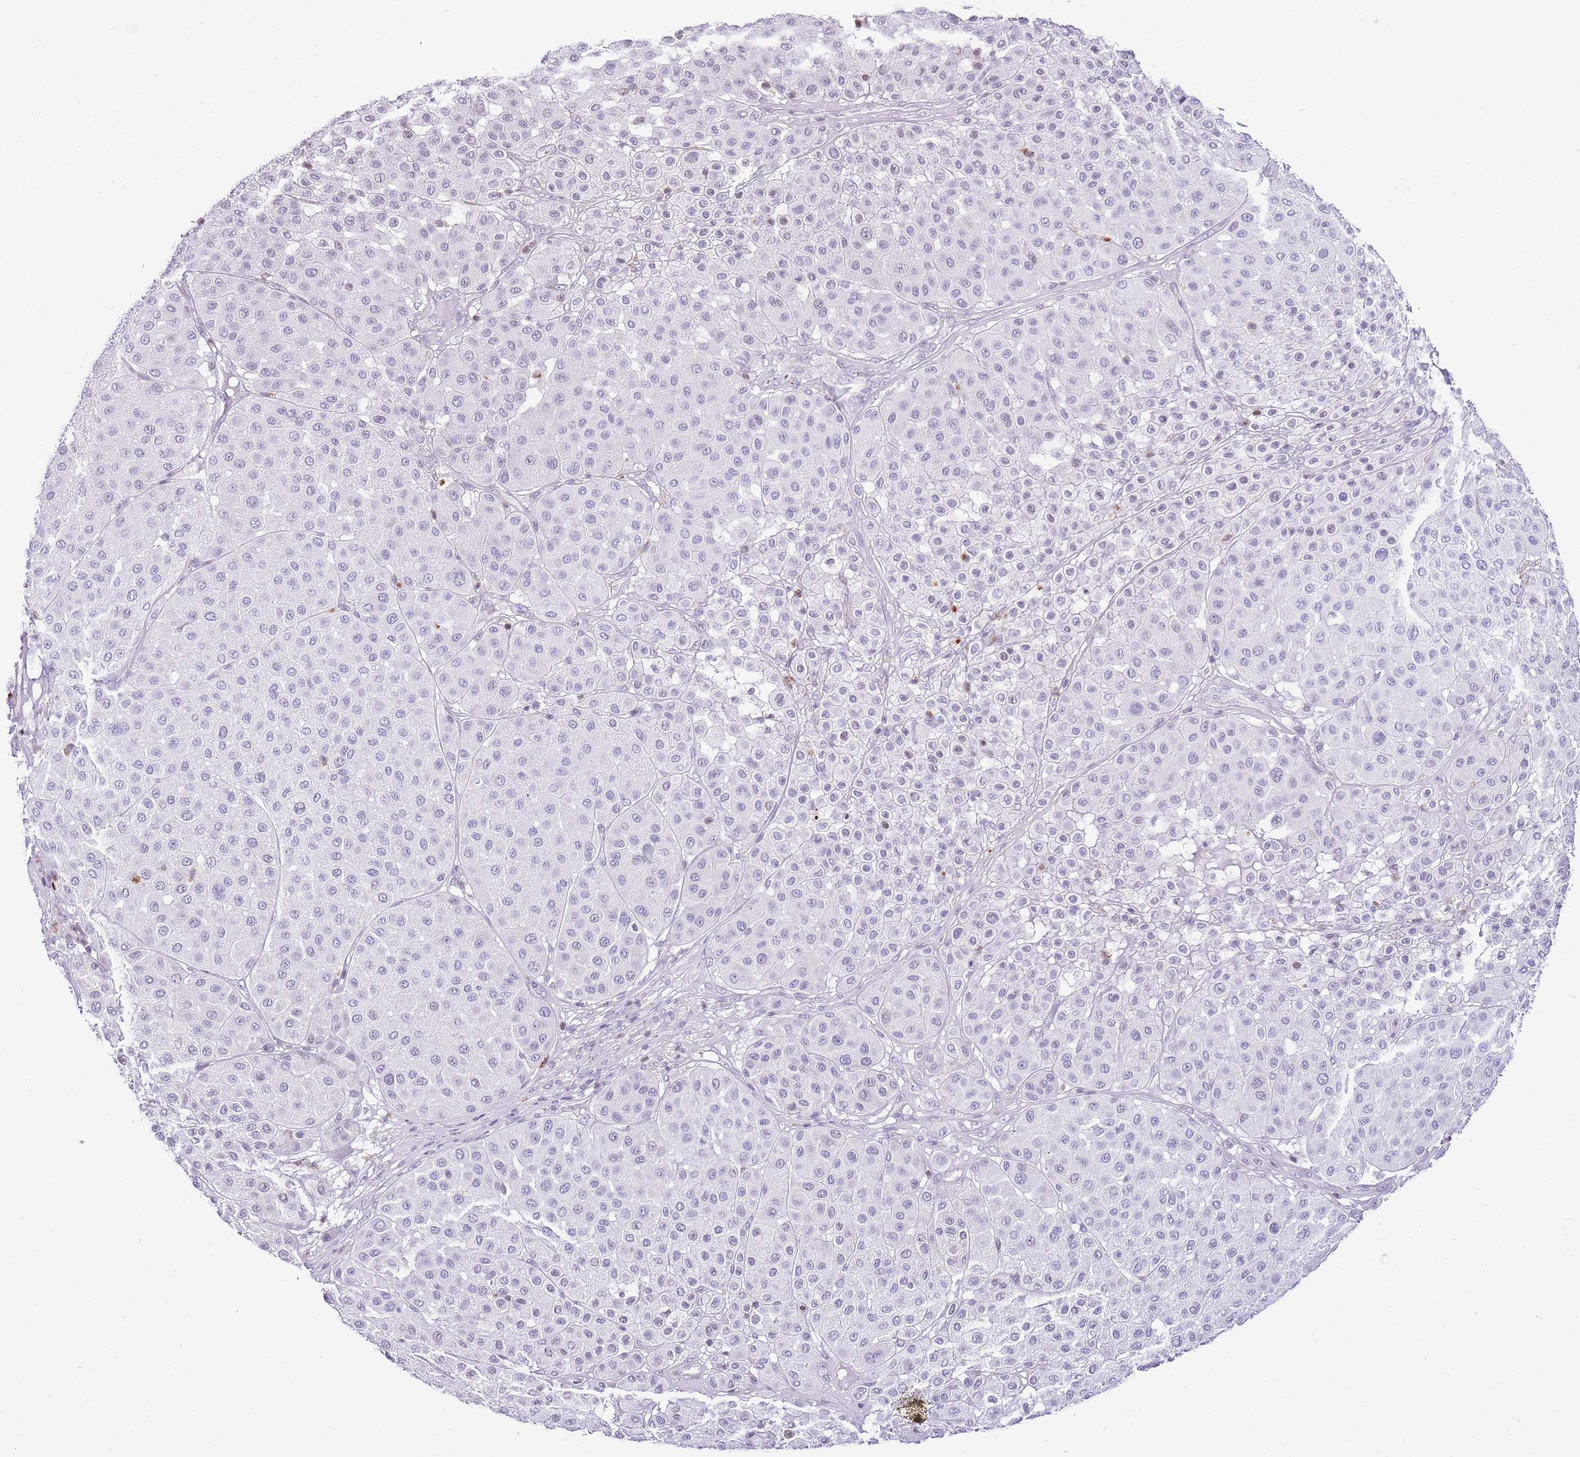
{"staining": {"intensity": "negative", "quantity": "none", "location": "none"}, "tissue": "melanoma", "cell_type": "Tumor cells", "image_type": "cancer", "snomed": [{"axis": "morphology", "description": "Malignant melanoma, Metastatic site"}, {"axis": "topography", "description": "Smooth muscle"}], "caption": "DAB (3,3'-diaminobenzidine) immunohistochemical staining of malignant melanoma (metastatic site) shows no significant positivity in tumor cells. The staining was performed using DAB (3,3'-diaminobenzidine) to visualize the protein expression in brown, while the nuclei were stained in blue with hematoxylin (Magnification: 20x).", "gene": "PRR15", "patient": {"sex": "male", "age": 41}}